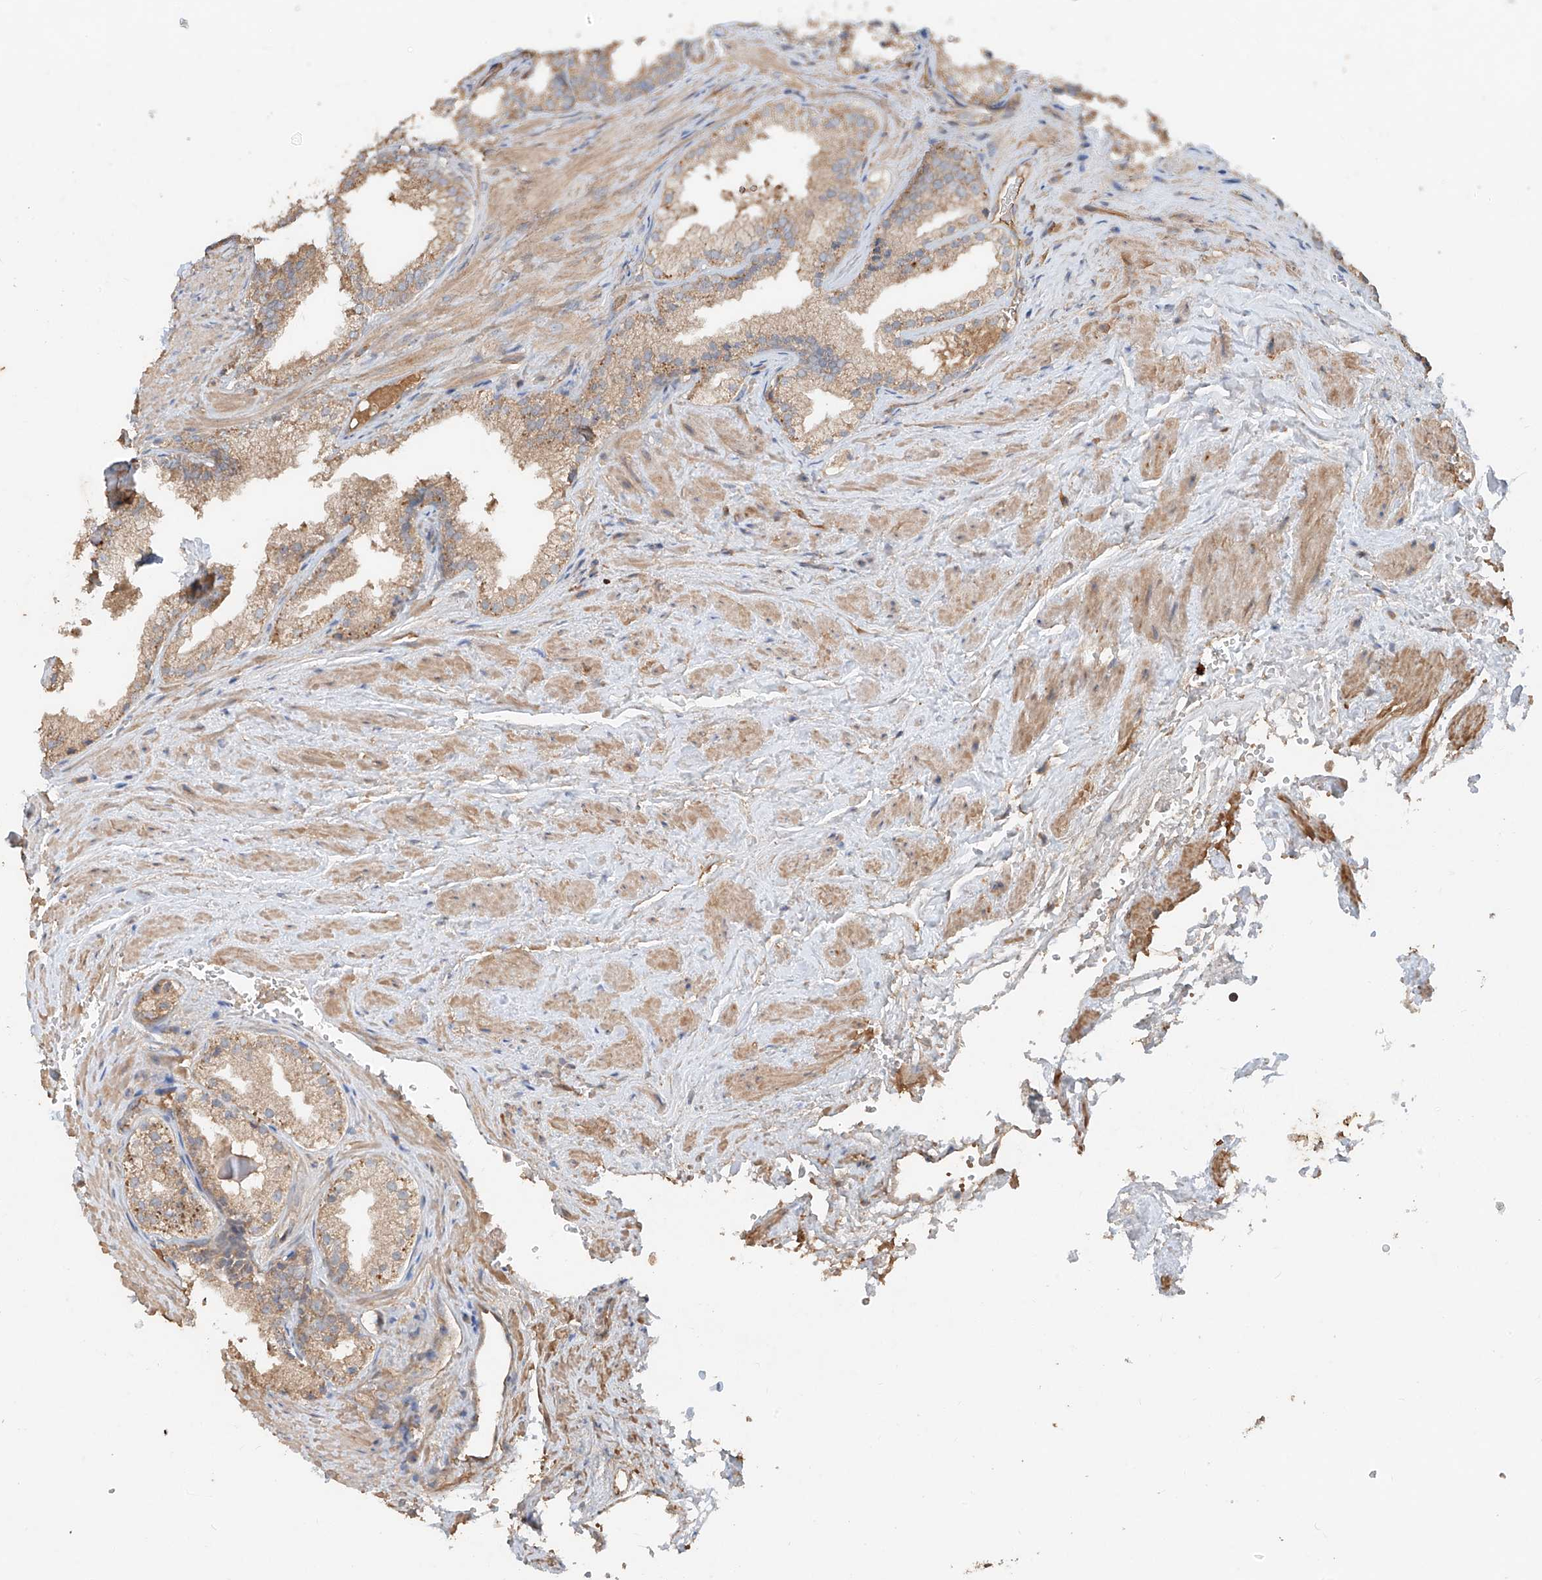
{"staining": {"intensity": "weak", "quantity": ">75%", "location": "cytoplasmic/membranous"}, "tissue": "prostate", "cell_type": "Glandular cells", "image_type": "normal", "snomed": [{"axis": "morphology", "description": "Normal tissue, NOS"}, {"axis": "topography", "description": "Prostate"}], "caption": "Prostate stained for a protein (brown) shows weak cytoplasmic/membranous positive expression in approximately >75% of glandular cells.", "gene": "GNB1L", "patient": {"sex": "male", "age": 76}}